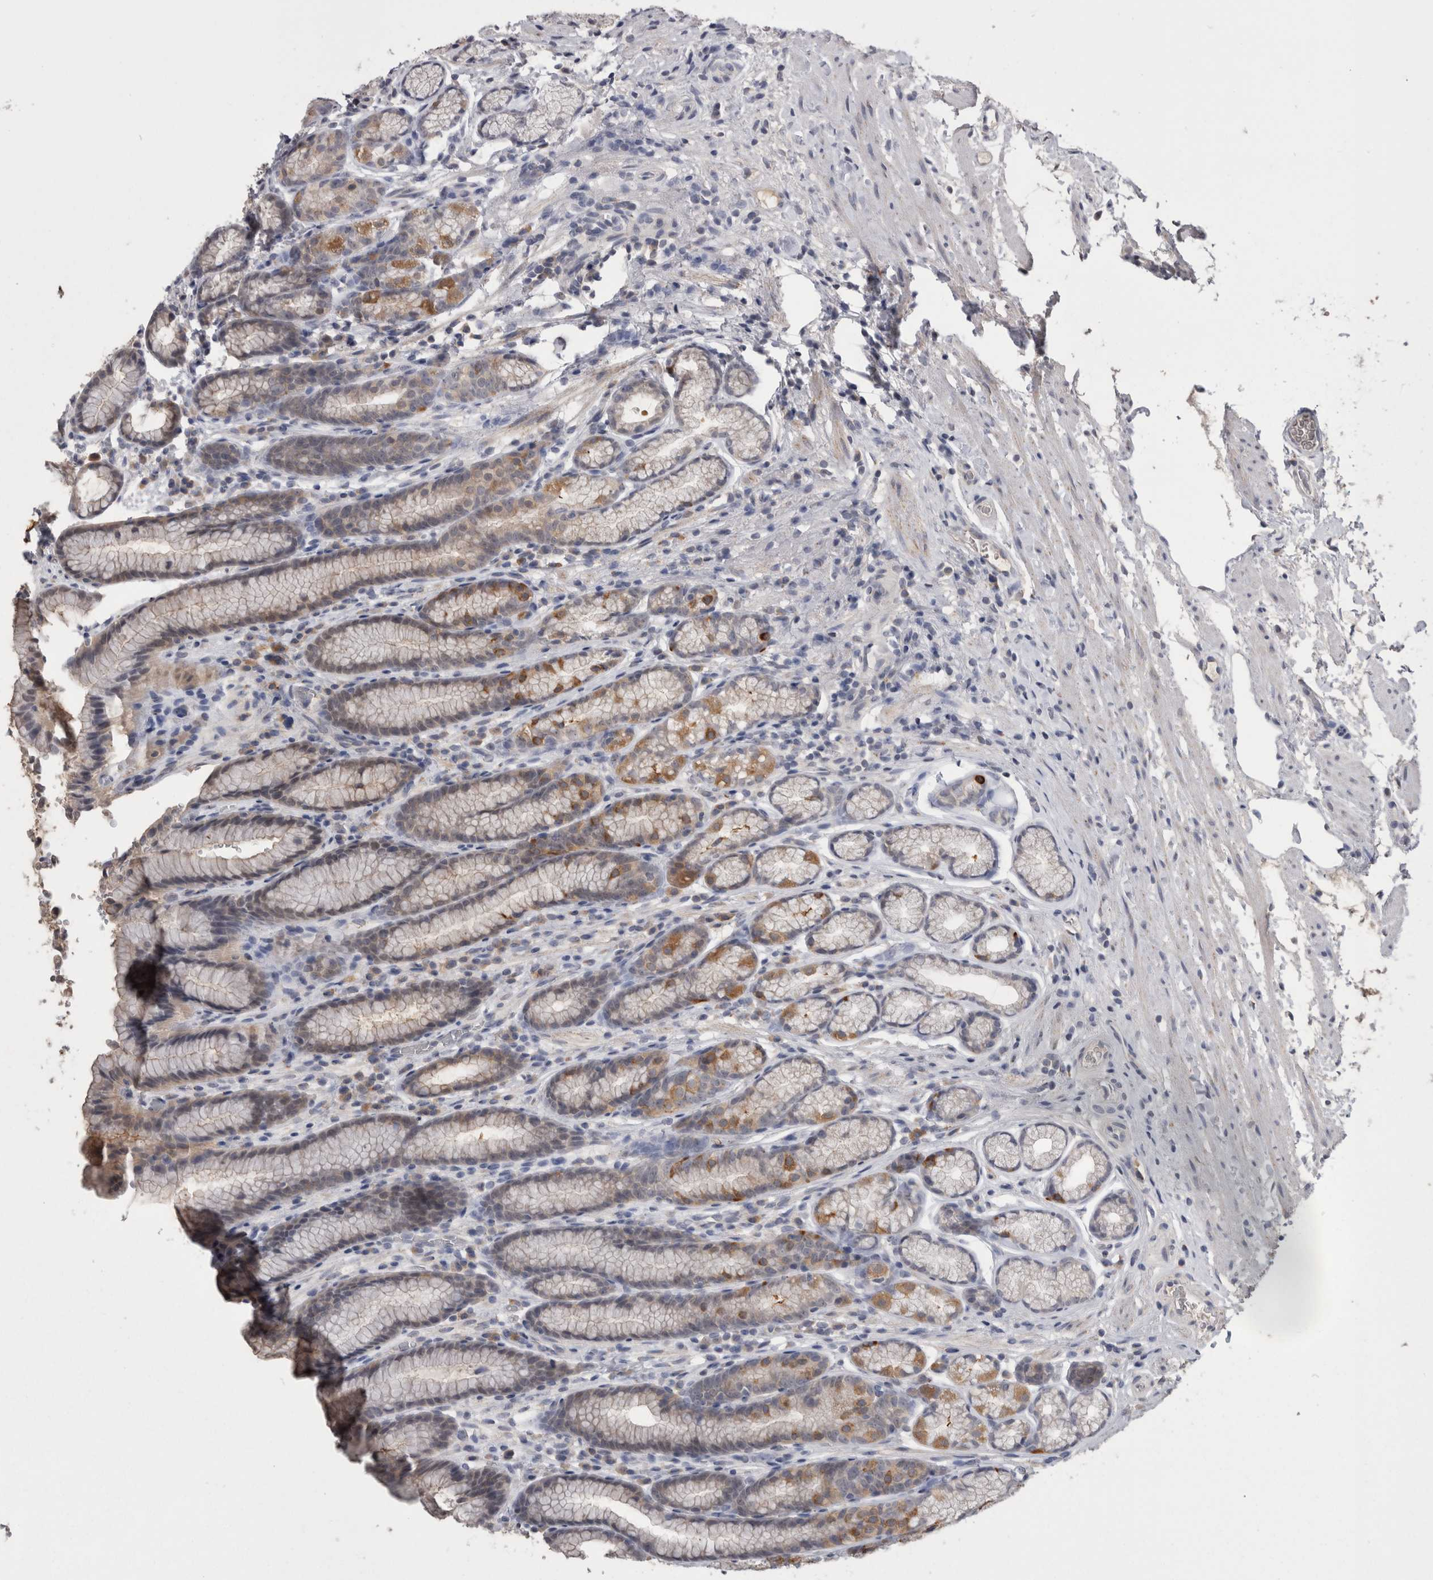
{"staining": {"intensity": "moderate", "quantity": "25%-75%", "location": "cytoplasmic/membranous"}, "tissue": "stomach", "cell_type": "Glandular cells", "image_type": "normal", "snomed": [{"axis": "morphology", "description": "Normal tissue, NOS"}, {"axis": "topography", "description": "Stomach"}], "caption": "High-power microscopy captured an immunohistochemistry (IHC) histopathology image of normal stomach, revealing moderate cytoplasmic/membranous staining in about 25%-75% of glandular cells.", "gene": "ANXA13", "patient": {"sex": "male", "age": 42}}